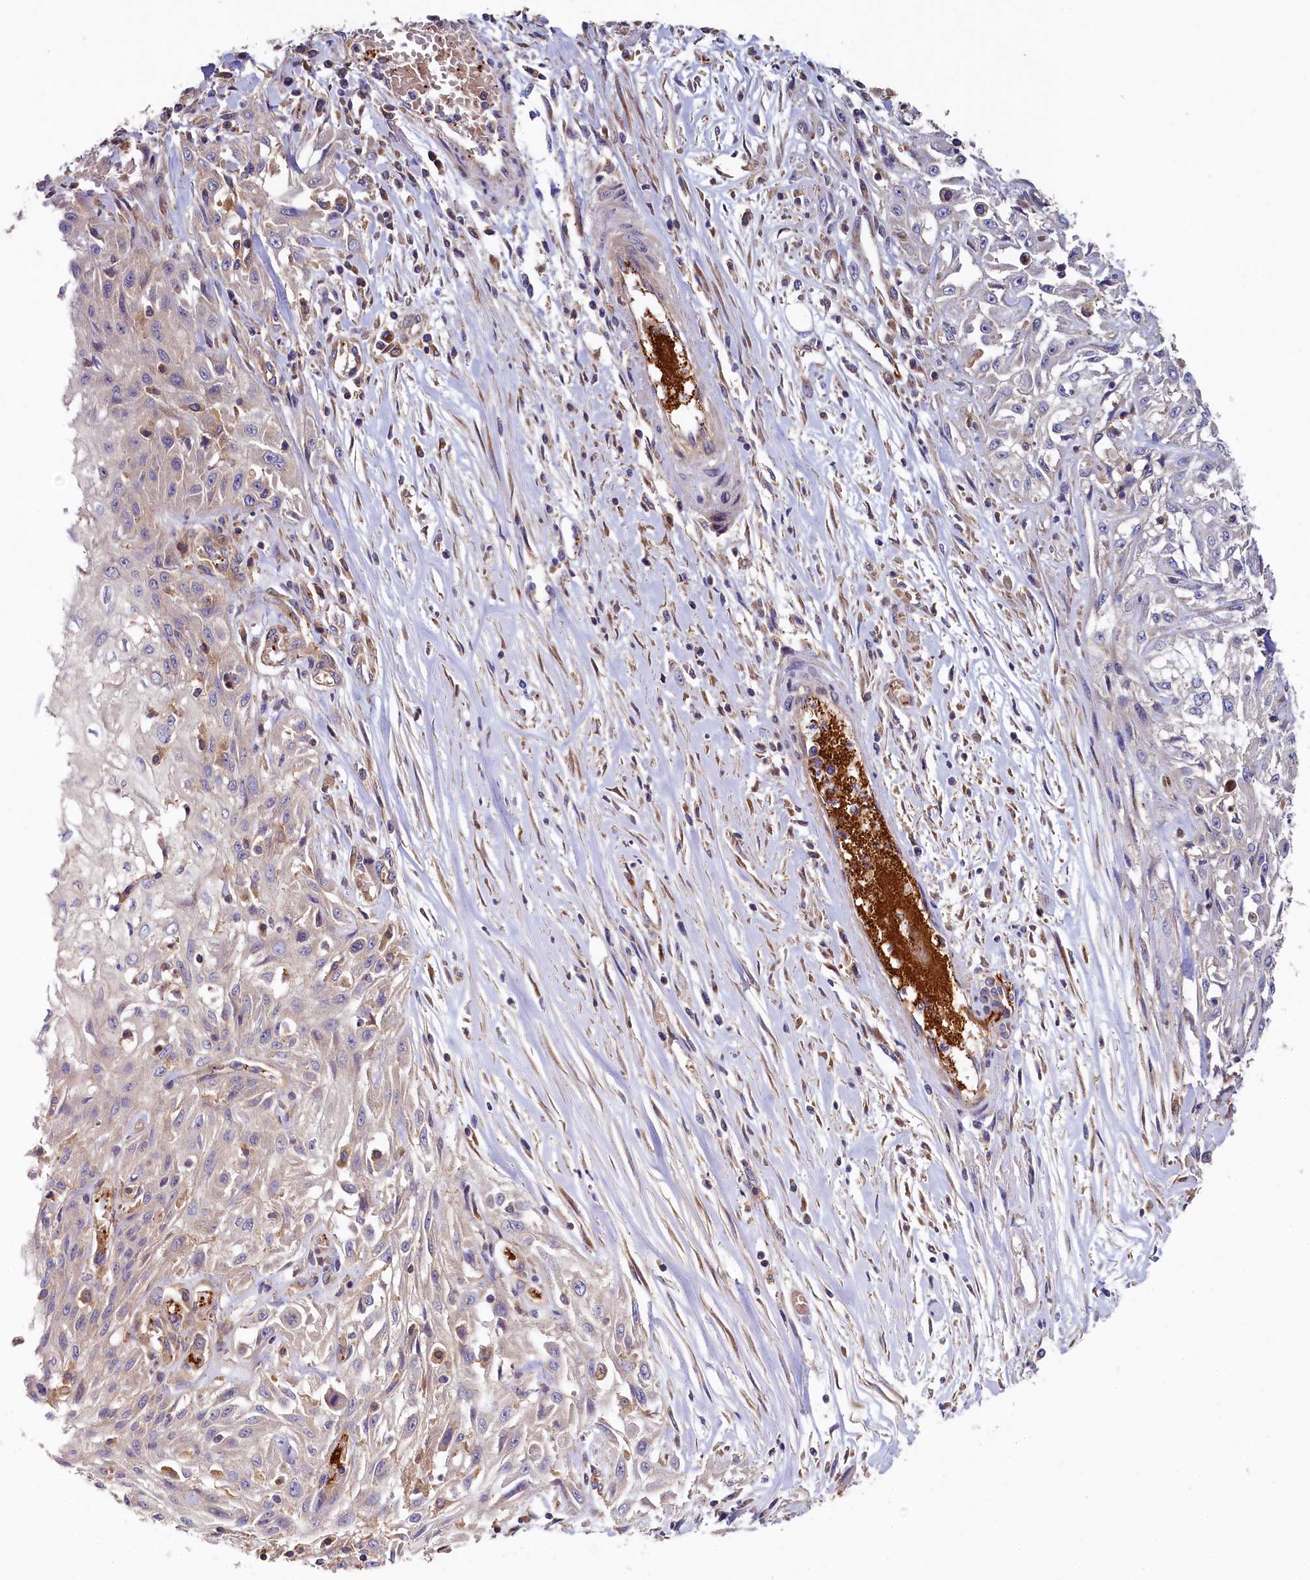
{"staining": {"intensity": "negative", "quantity": "none", "location": "none"}, "tissue": "skin cancer", "cell_type": "Tumor cells", "image_type": "cancer", "snomed": [{"axis": "morphology", "description": "Squamous cell carcinoma, NOS"}, {"axis": "morphology", "description": "Squamous cell carcinoma, metastatic, NOS"}, {"axis": "topography", "description": "Skin"}, {"axis": "topography", "description": "Lymph node"}], "caption": "IHC photomicrograph of neoplastic tissue: human skin cancer stained with DAB (3,3'-diaminobenzidine) reveals no significant protein staining in tumor cells.", "gene": "PPIP5K1", "patient": {"sex": "male", "age": 75}}